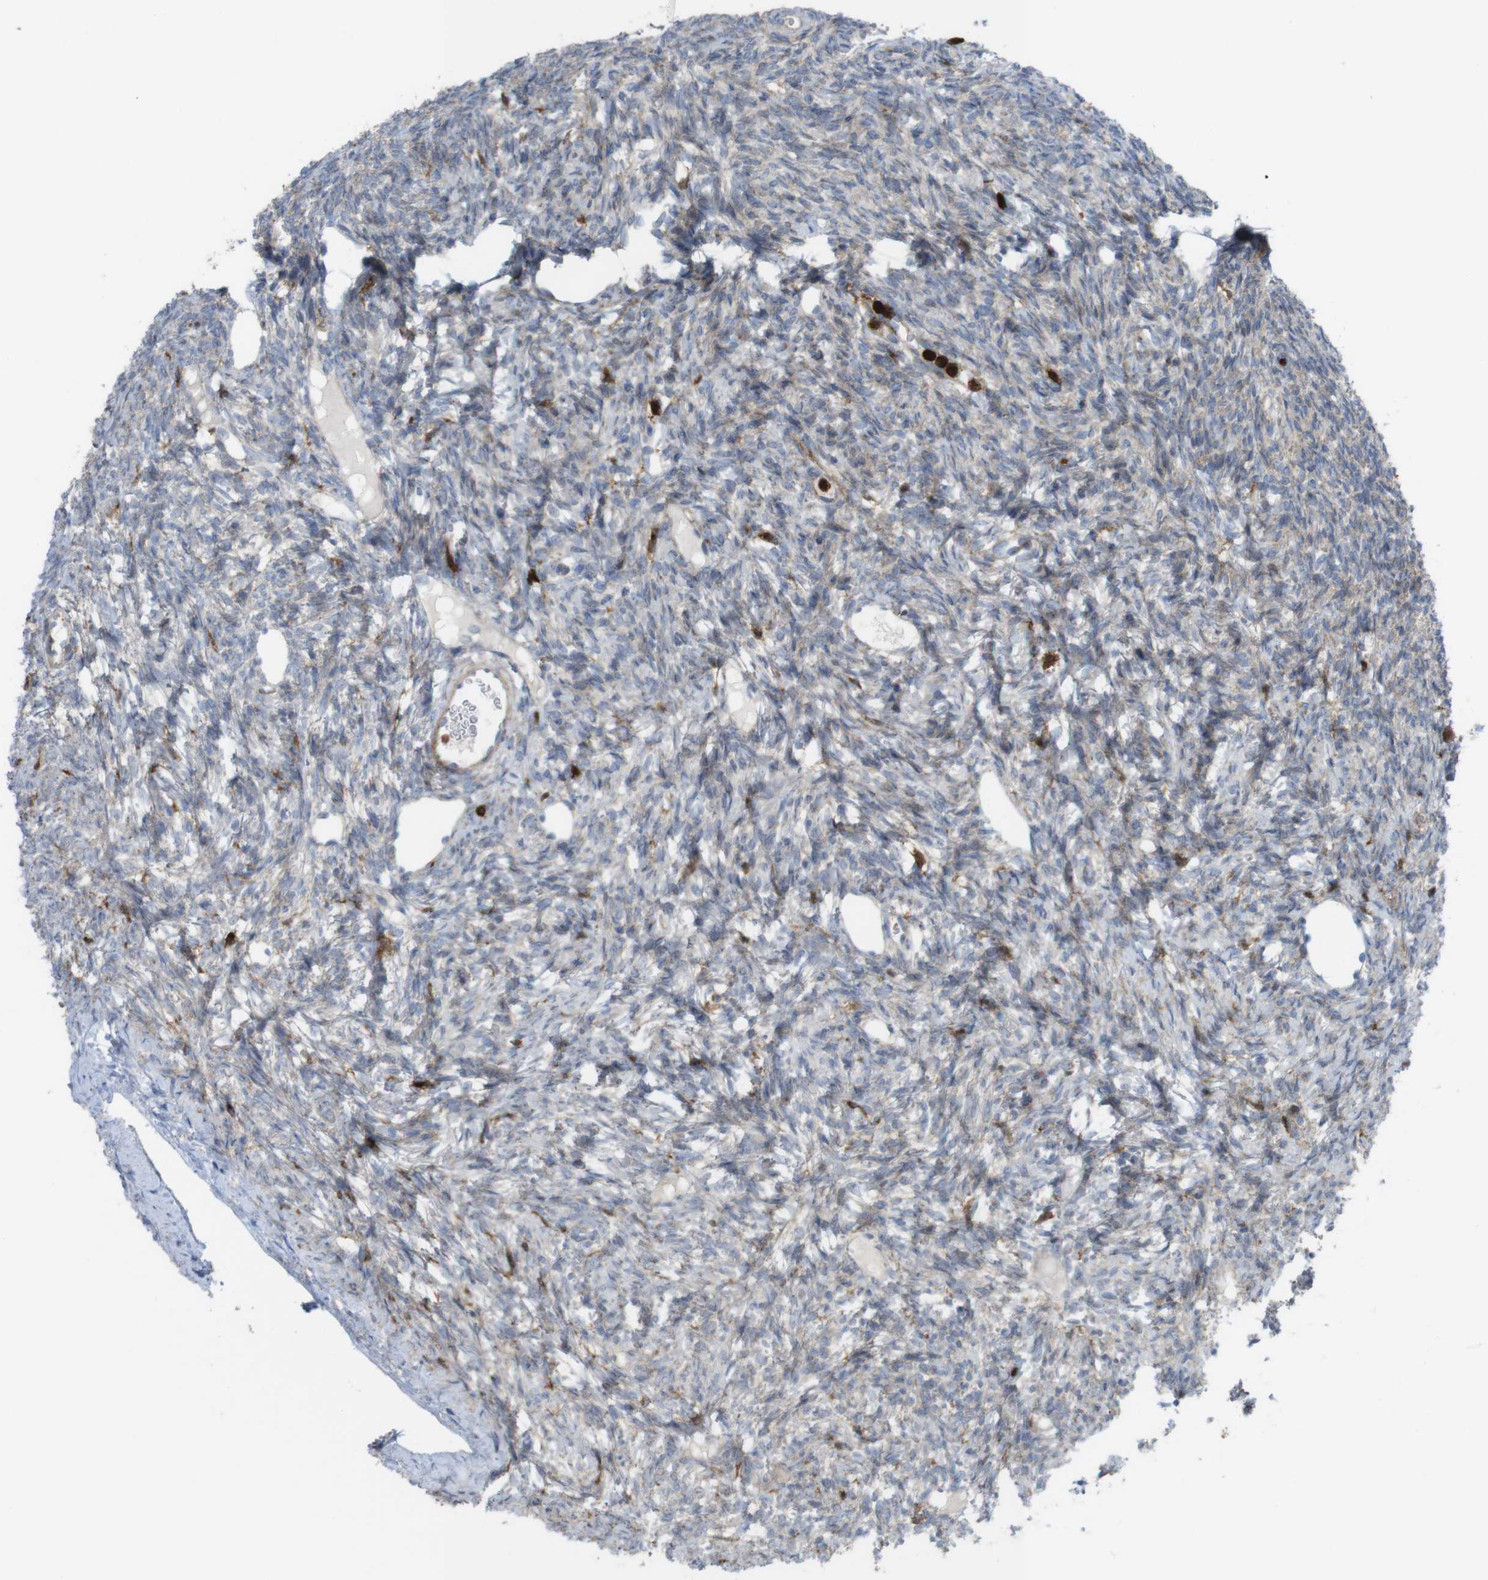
{"staining": {"intensity": "weak", "quantity": ">75%", "location": "cytoplasmic/membranous"}, "tissue": "ovary", "cell_type": "Follicle cells", "image_type": "normal", "snomed": [{"axis": "morphology", "description": "Normal tissue, NOS"}, {"axis": "topography", "description": "Ovary"}], "caption": "This is a micrograph of immunohistochemistry staining of unremarkable ovary, which shows weak staining in the cytoplasmic/membranous of follicle cells.", "gene": "PRKCD", "patient": {"sex": "female", "age": 33}}